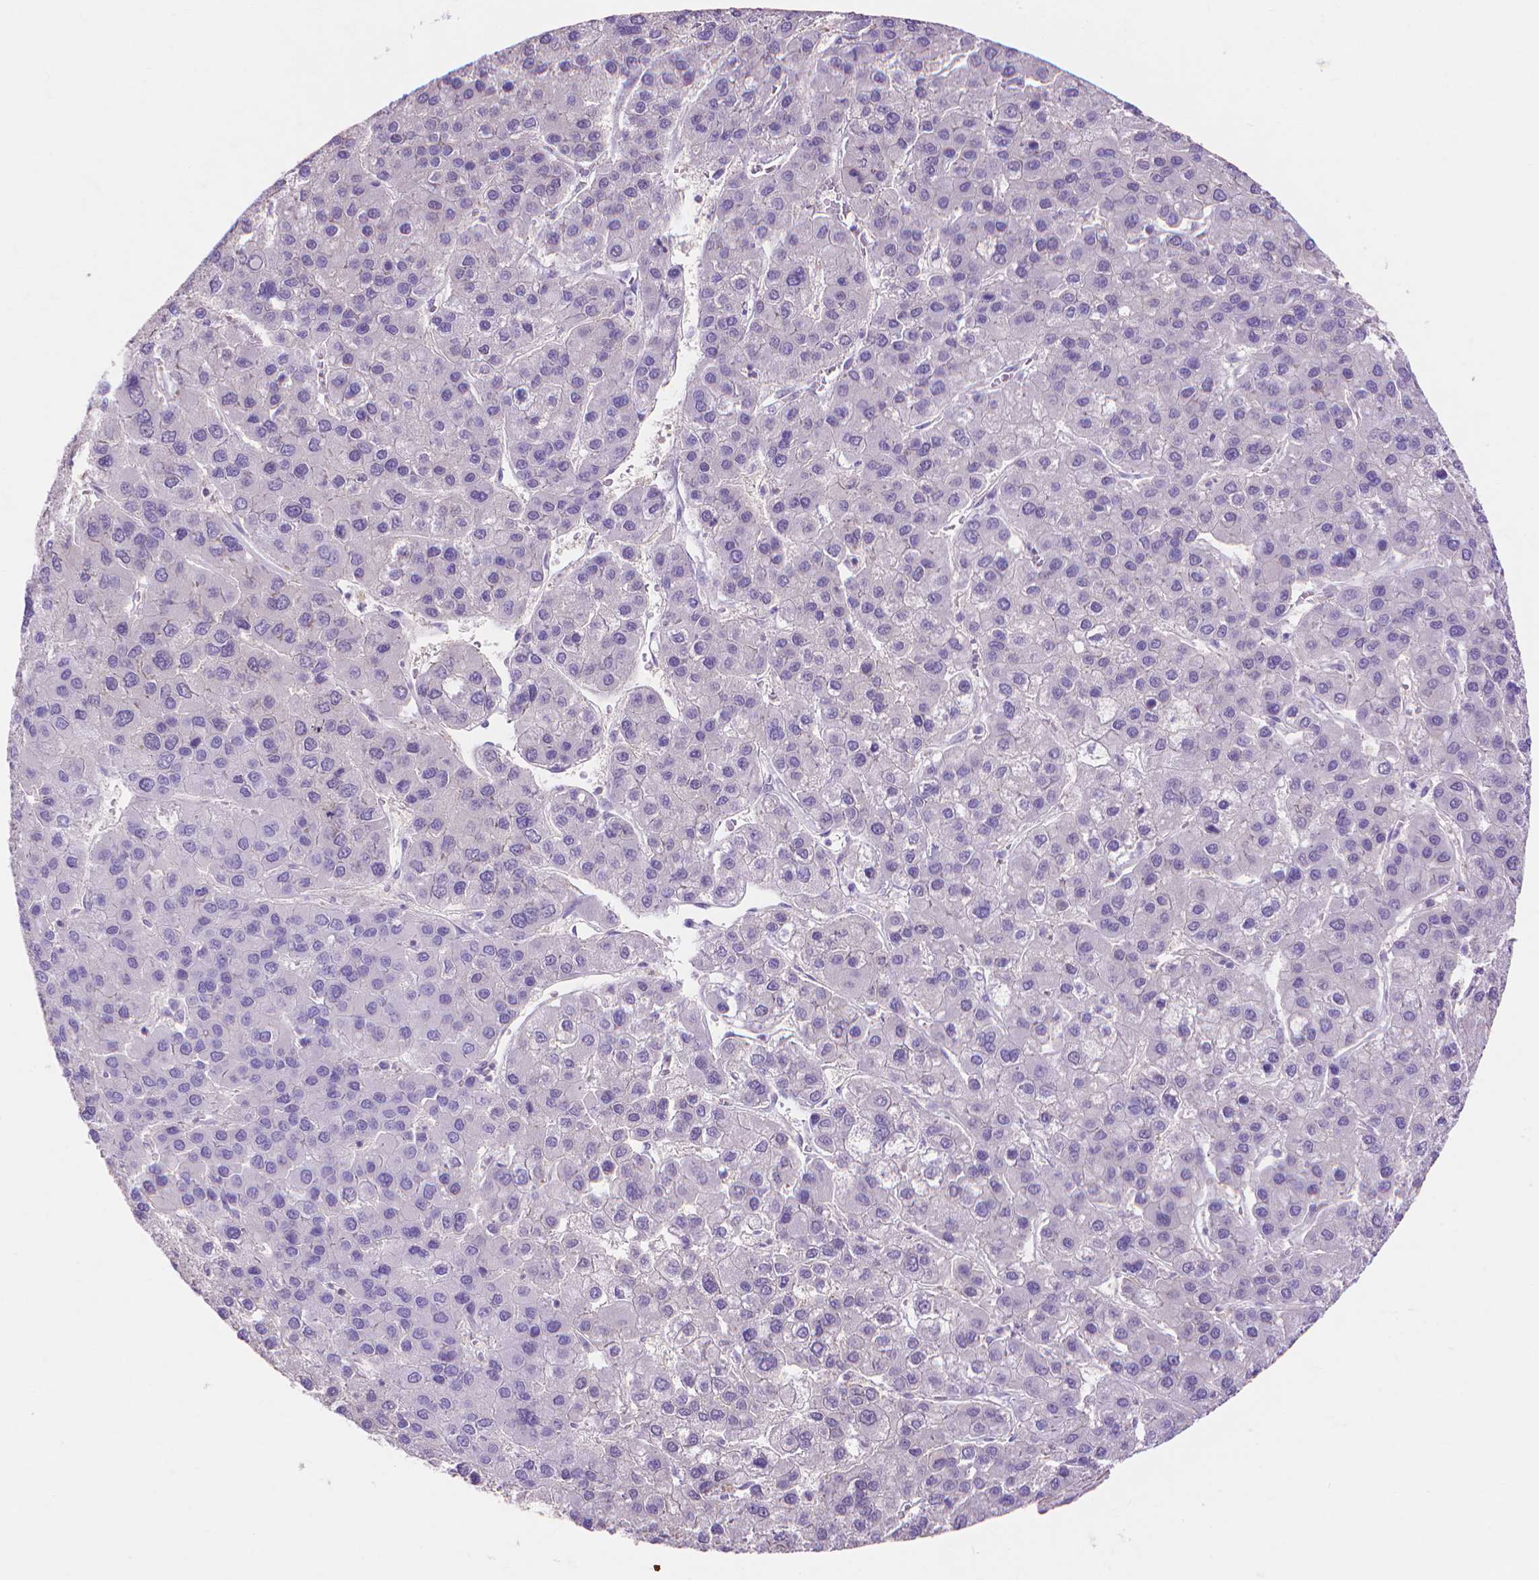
{"staining": {"intensity": "negative", "quantity": "none", "location": "none"}, "tissue": "liver cancer", "cell_type": "Tumor cells", "image_type": "cancer", "snomed": [{"axis": "morphology", "description": "Carcinoma, Hepatocellular, NOS"}, {"axis": "topography", "description": "Liver"}], "caption": "The immunohistochemistry (IHC) histopathology image has no significant expression in tumor cells of liver cancer tissue.", "gene": "MBLAC1", "patient": {"sex": "female", "age": 41}}